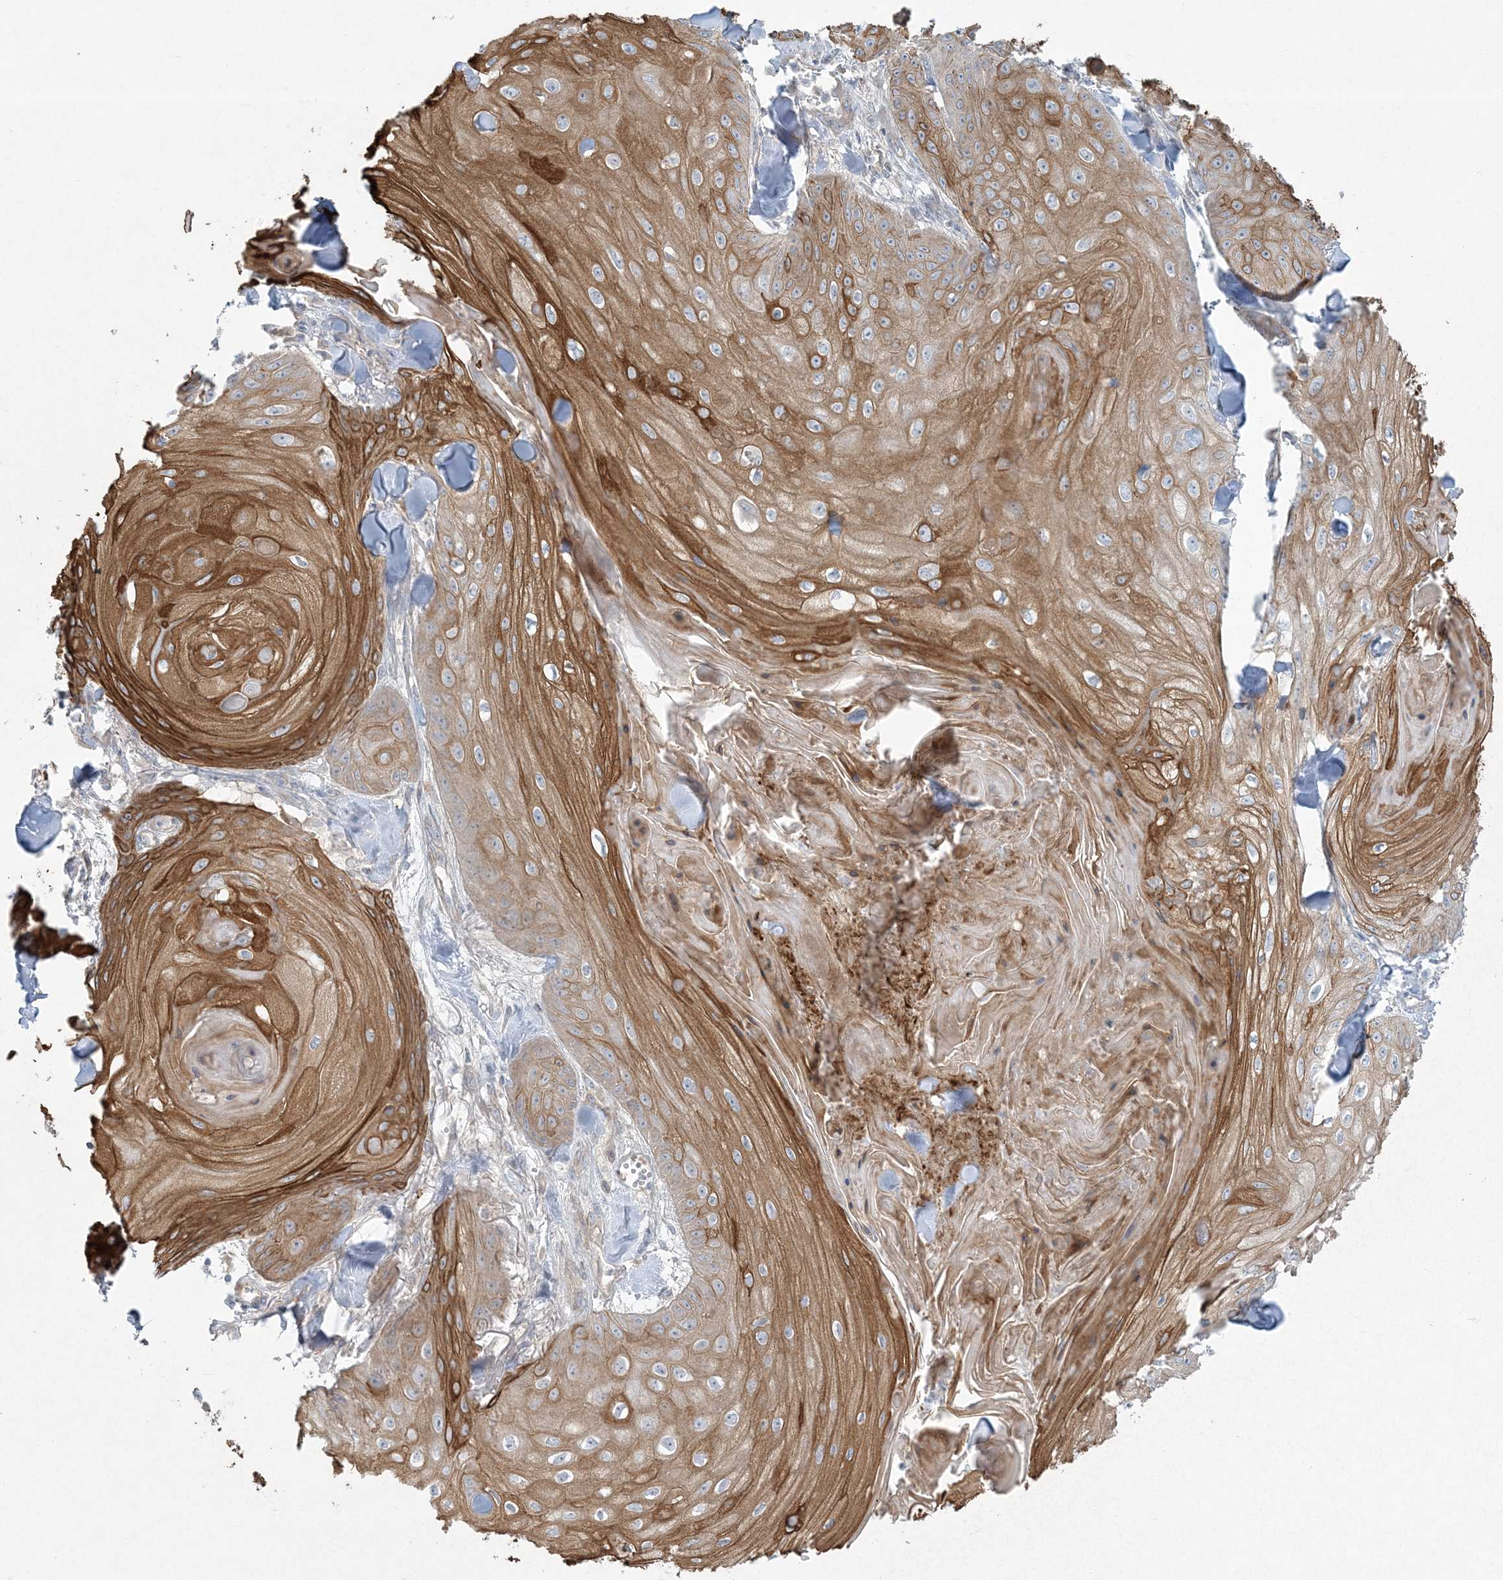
{"staining": {"intensity": "strong", "quantity": ">75%", "location": "cytoplasmic/membranous"}, "tissue": "skin cancer", "cell_type": "Tumor cells", "image_type": "cancer", "snomed": [{"axis": "morphology", "description": "Squamous cell carcinoma, NOS"}, {"axis": "topography", "description": "Skin"}], "caption": "Skin squamous cell carcinoma stained with a brown dye reveals strong cytoplasmic/membranous positive staining in about >75% of tumor cells.", "gene": "PIK3R4", "patient": {"sex": "male", "age": 74}}